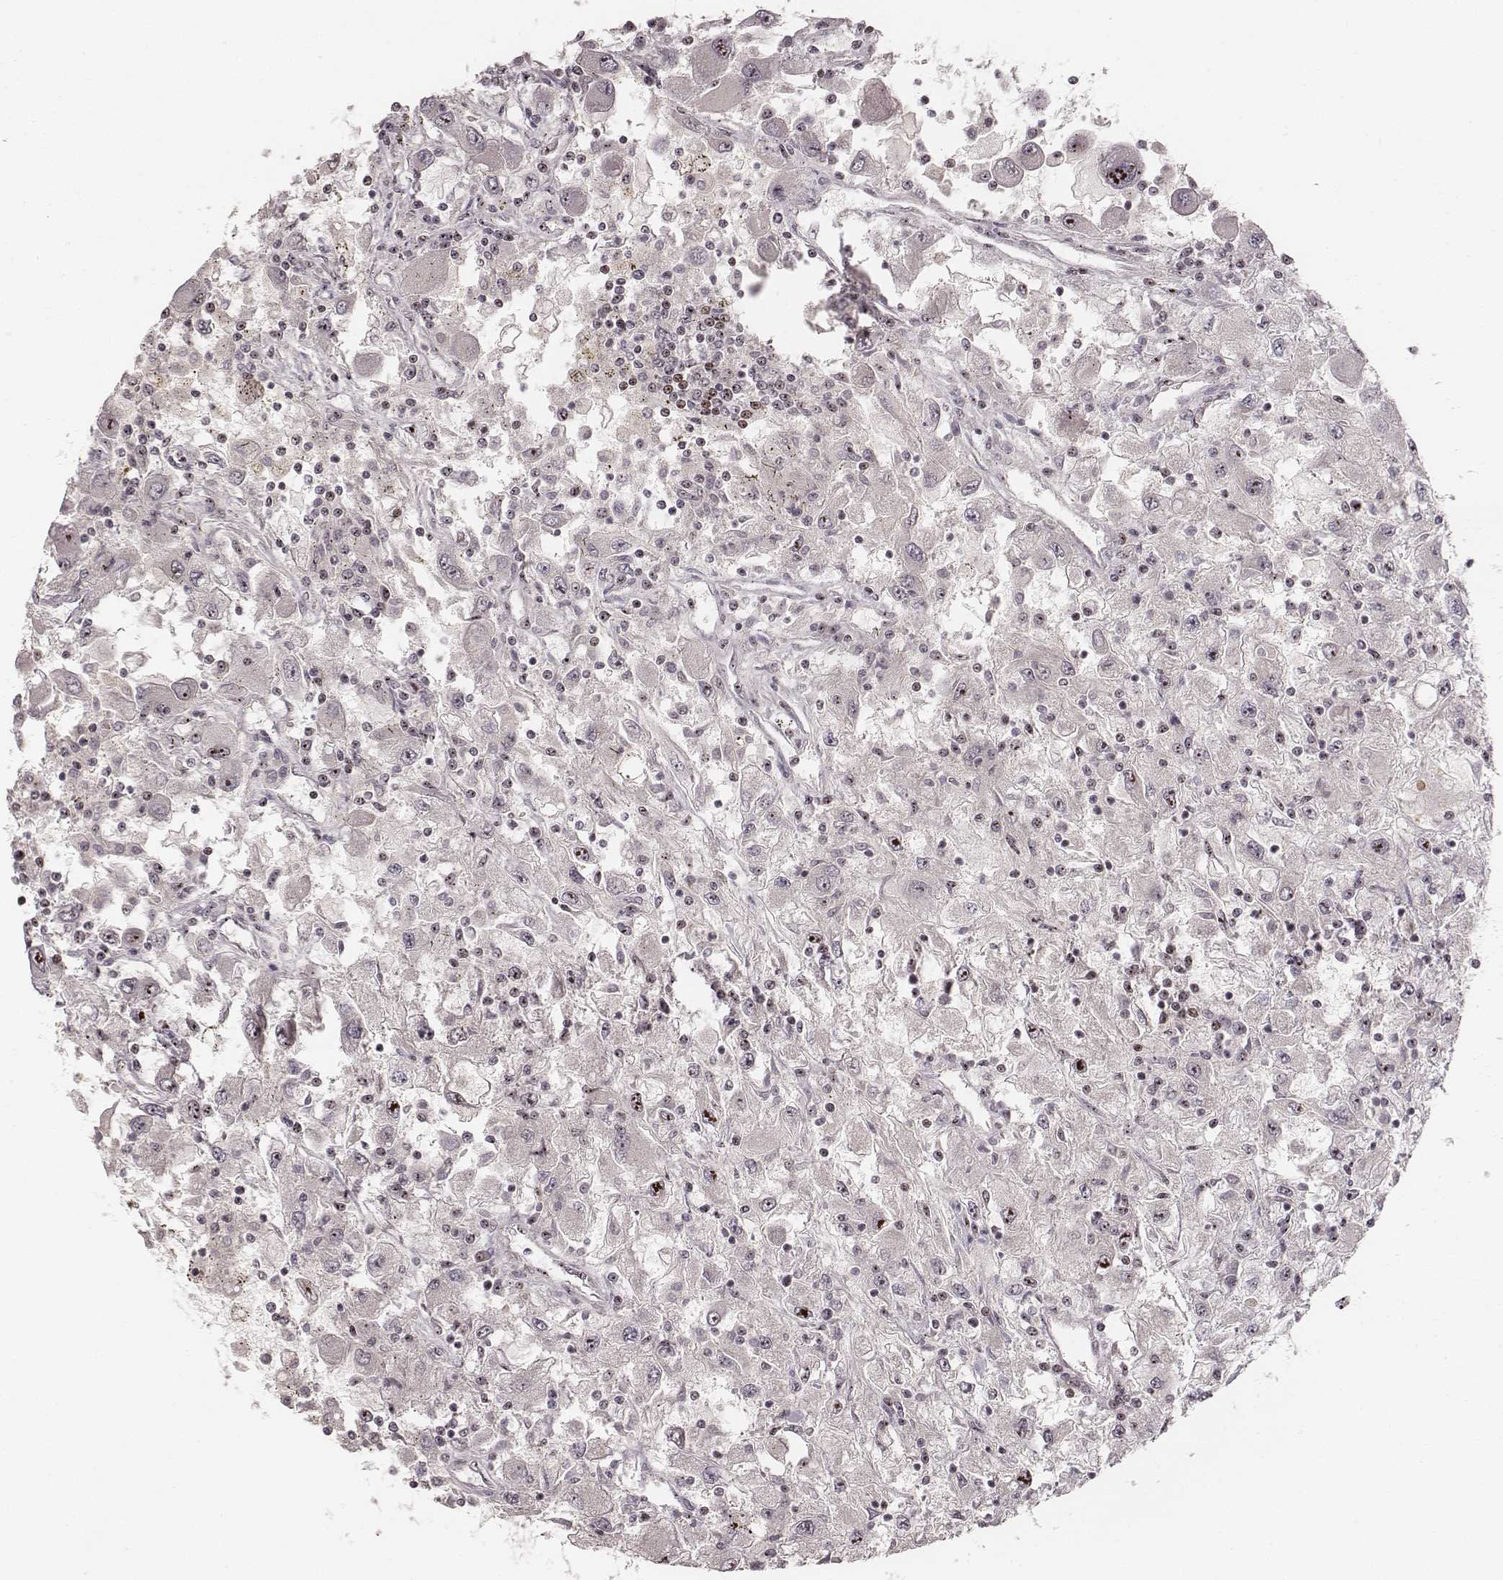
{"staining": {"intensity": "moderate", "quantity": ">75%", "location": "nuclear"}, "tissue": "renal cancer", "cell_type": "Tumor cells", "image_type": "cancer", "snomed": [{"axis": "morphology", "description": "Adenocarcinoma, NOS"}, {"axis": "topography", "description": "Kidney"}], "caption": "DAB immunohistochemical staining of human renal cancer reveals moderate nuclear protein staining in about >75% of tumor cells.", "gene": "NOP56", "patient": {"sex": "female", "age": 67}}